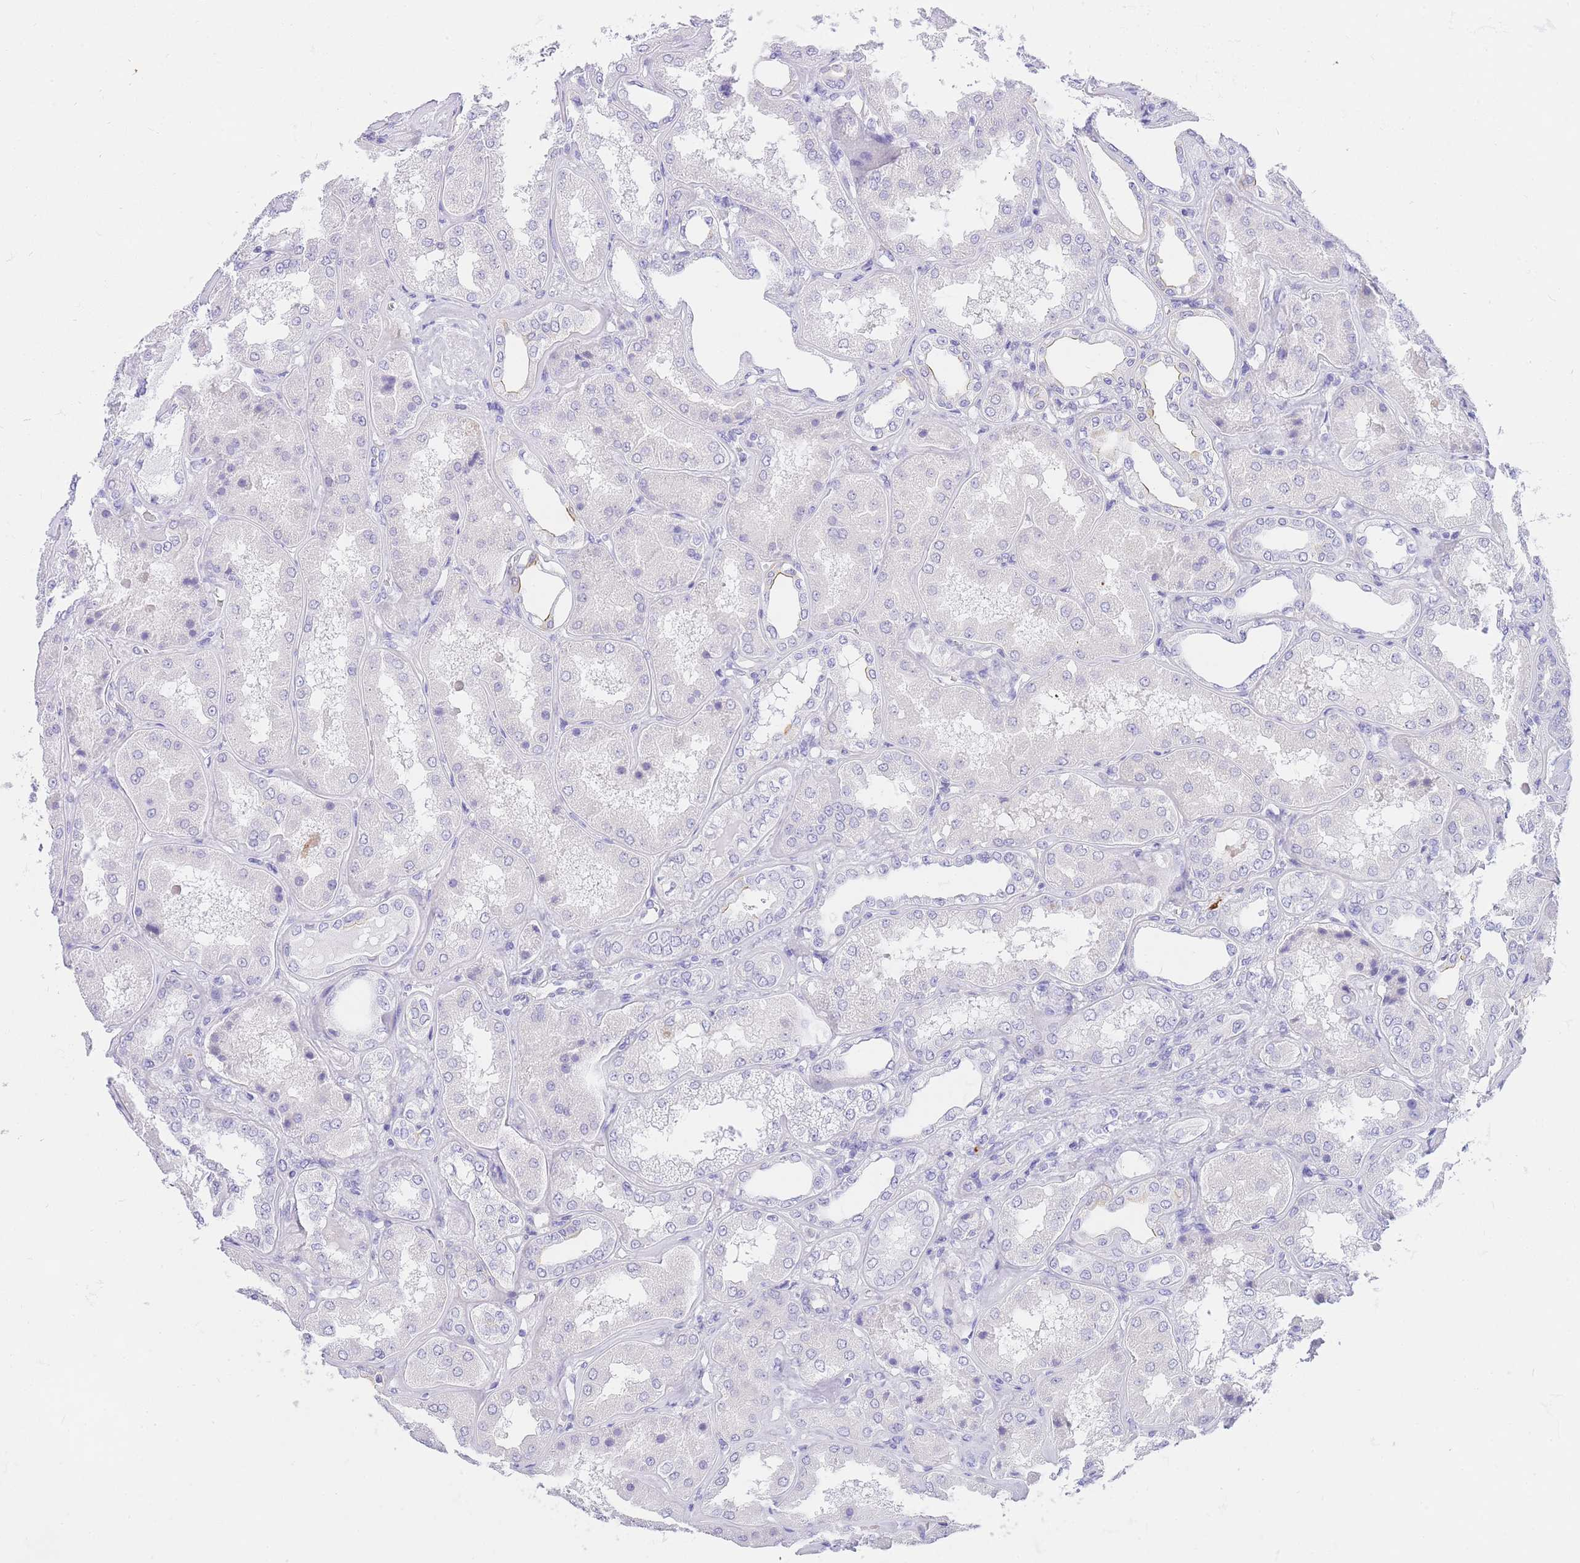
{"staining": {"intensity": "negative", "quantity": "none", "location": "none"}, "tissue": "kidney", "cell_type": "Cells in glomeruli", "image_type": "normal", "snomed": [{"axis": "morphology", "description": "Normal tissue, NOS"}, {"axis": "topography", "description": "Kidney"}], "caption": "This is a histopathology image of immunohistochemistry (IHC) staining of benign kidney, which shows no expression in cells in glomeruli.", "gene": "SRSF12", "patient": {"sex": "female", "age": 56}}